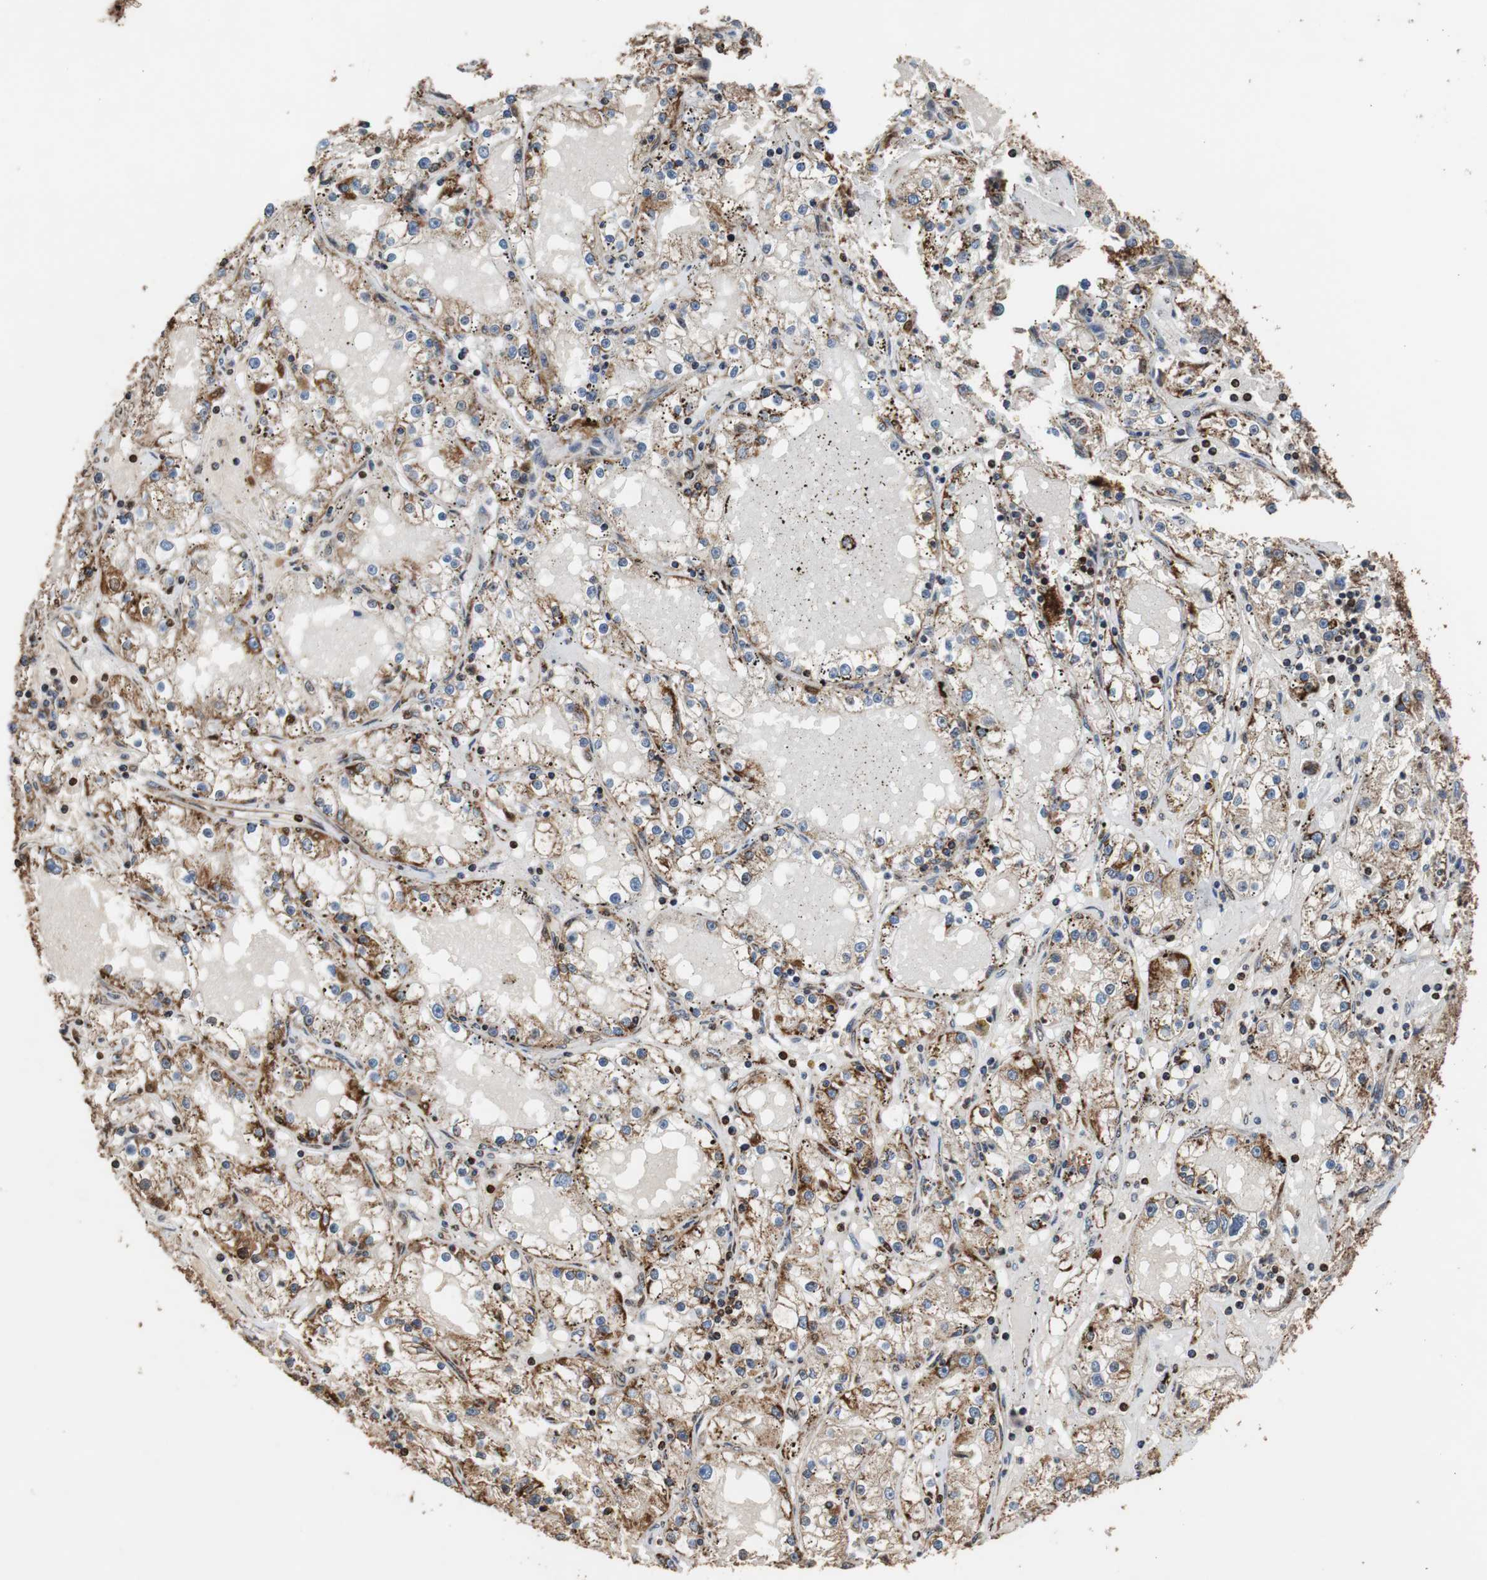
{"staining": {"intensity": "moderate", "quantity": ">75%", "location": "cytoplasmic/membranous"}, "tissue": "renal cancer", "cell_type": "Tumor cells", "image_type": "cancer", "snomed": [{"axis": "morphology", "description": "Adenocarcinoma, NOS"}, {"axis": "topography", "description": "Kidney"}], "caption": "Protein staining by IHC displays moderate cytoplasmic/membranous staining in approximately >75% of tumor cells in renal cancer (adenocarcinoma).", "gene": "HSPA9", "patient": {"sex": "male", "age": 56}}